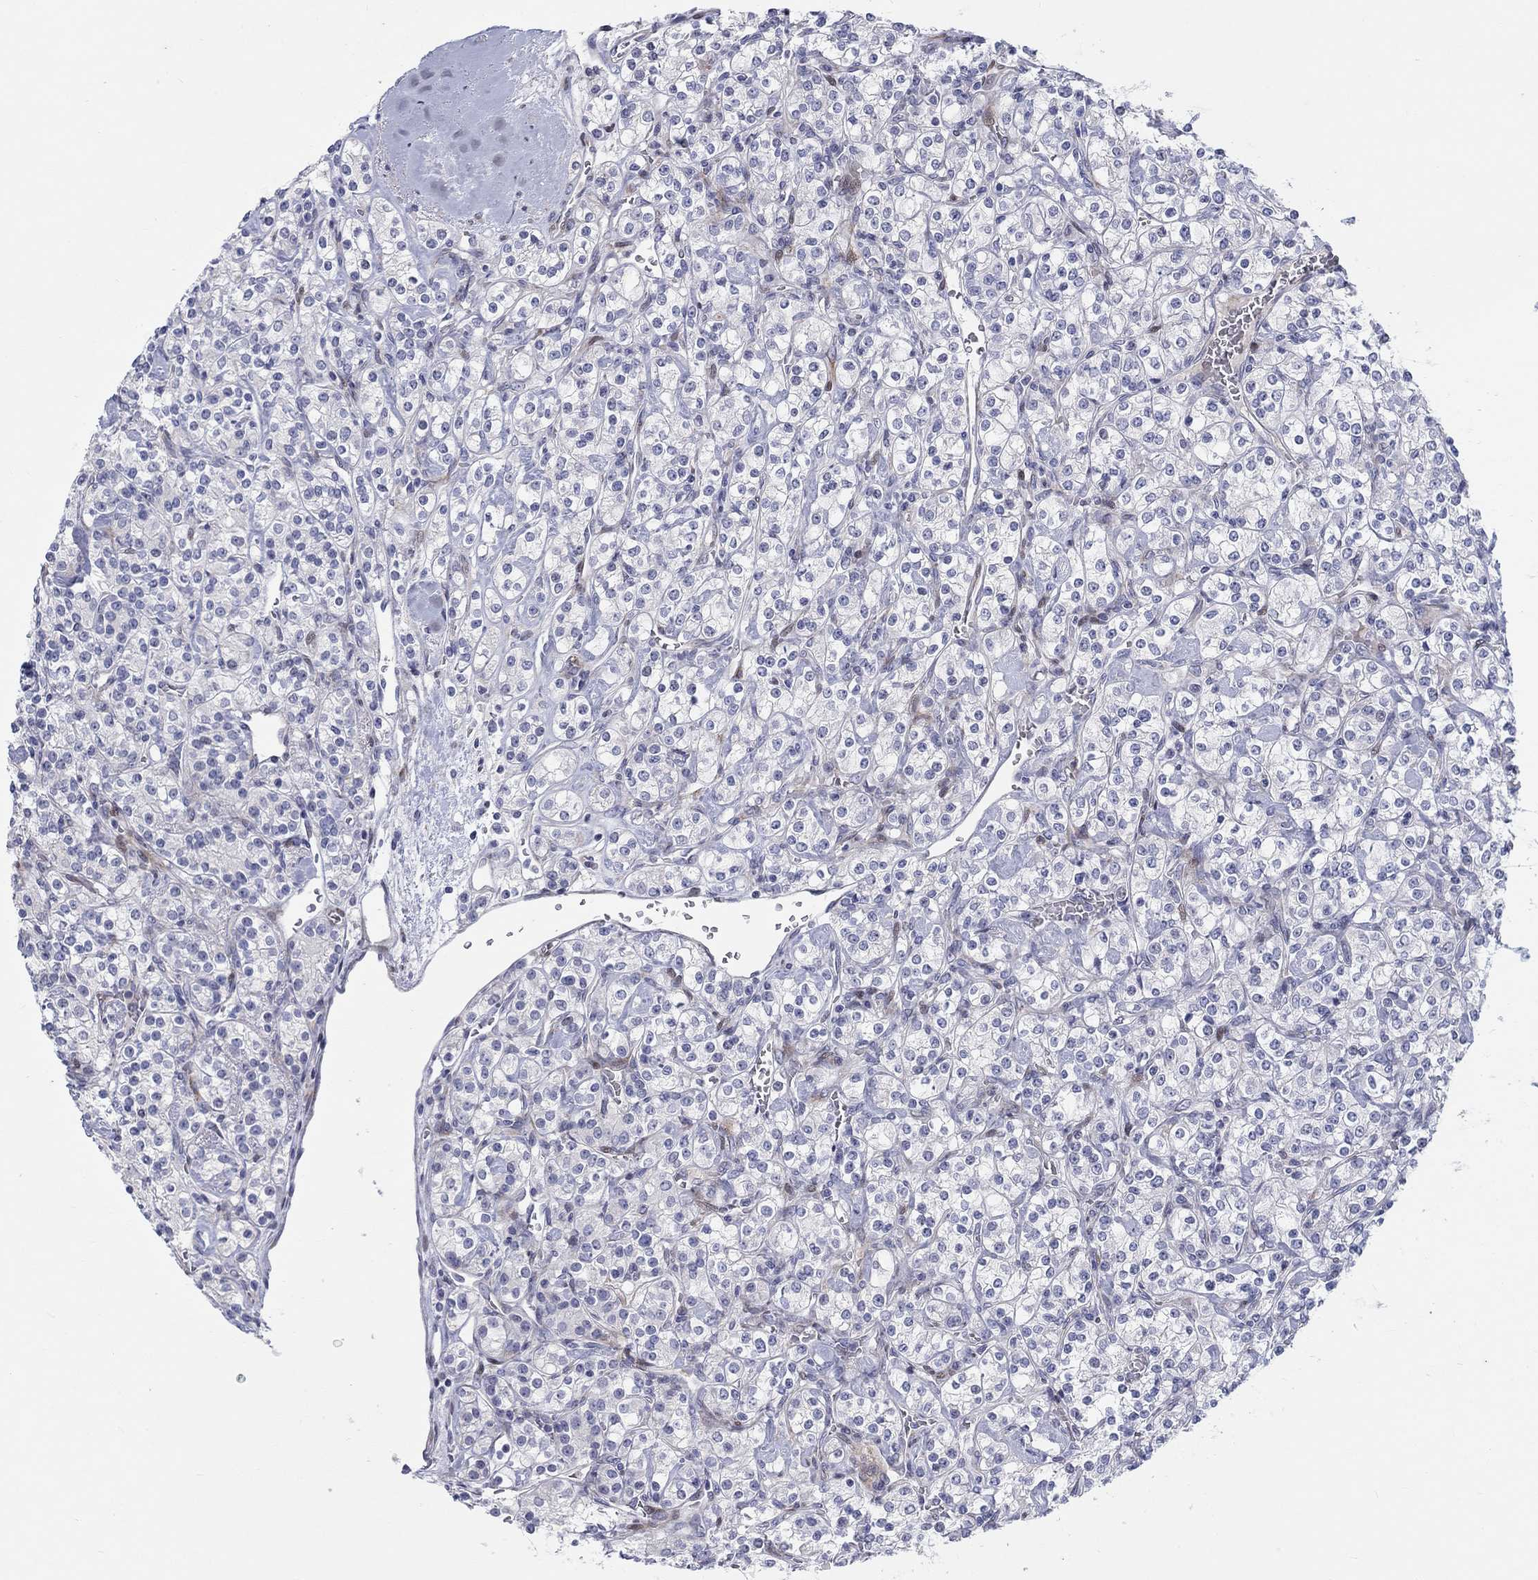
{"staining": {"intensity": "negative", "quantity": "none", "location": "none"}, "tissue": "renal cancer", "cell_type": "Tumor cells", "image_type": "cancer", "snomed": [{"axis": "morphology", "description": "Adenocarcinoma, NOS"}, {"axis": "topography", "description": "Kidney"}], "caption": "Renal cancer (adenocarcinoma) was stained to show a protein in brown. There is no significant positivity in tumor cells. The staining is performed using DAB brown chromogen with nuclei counter-stained in using hematoxylin.", "gene": "ARHGAP36", "patient": {"sex": "male", "age": 77}}